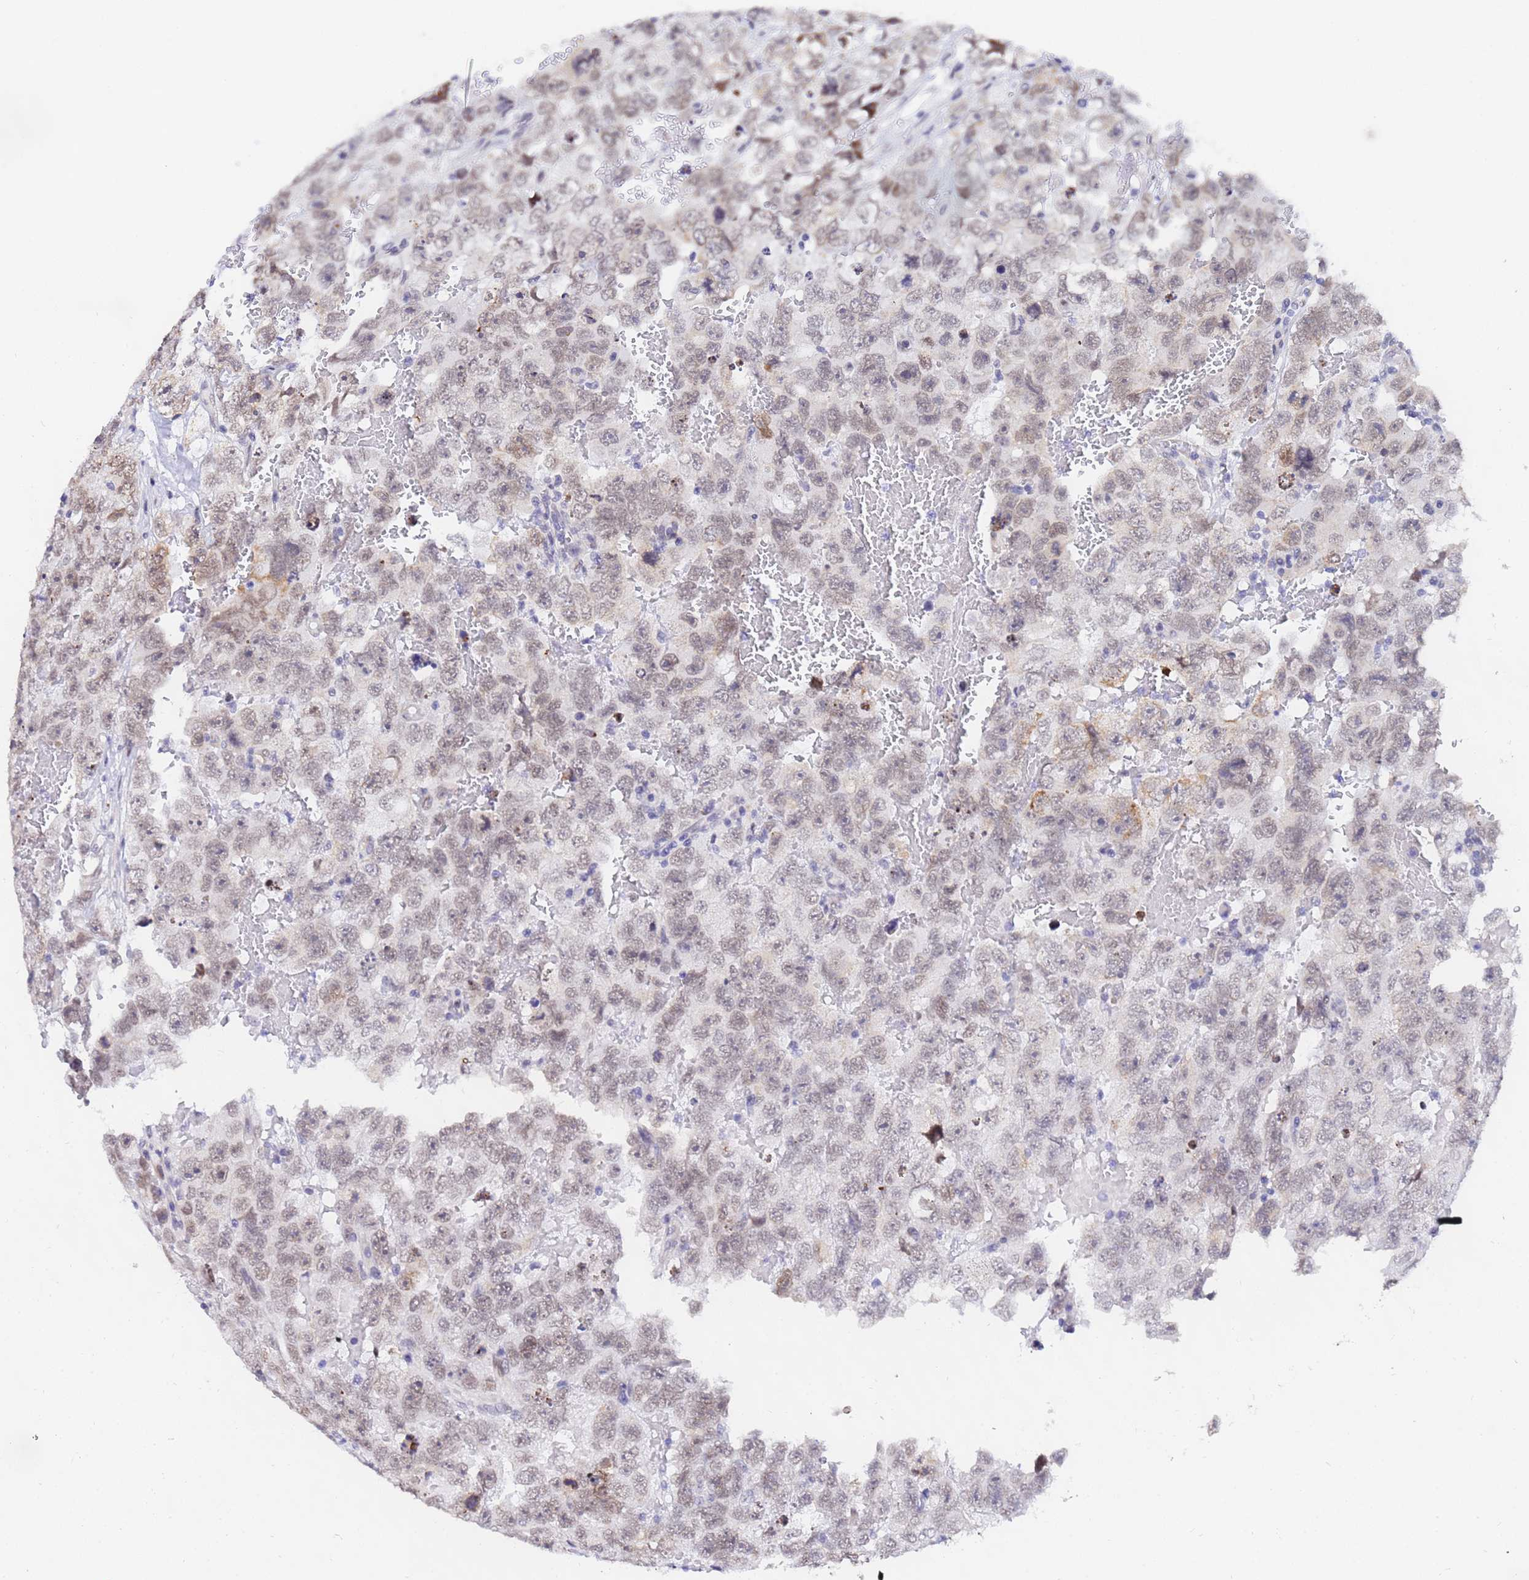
{"staining": {"intensity": "weak", "quantity": "25%-75%", "location": "cytoplasmic/membranous,nuclear"}, "tissue": "testis cancer", "cell_type": "Tumor cells", "image_type": "cancer", "snomed": [{"axis": "morphology", "description": "Carcinoma, Embryonal, NOS"}, {"axis": "topography", "description": "Testis"}], "caption": "Embryonal carcinoma (testis) stained for a protein displays weak cytoplasmic/membranous and nuclear positivity in tumor cells.", "gene": "CKMT1A", "patient": {"sex": "male", "age": 45}}